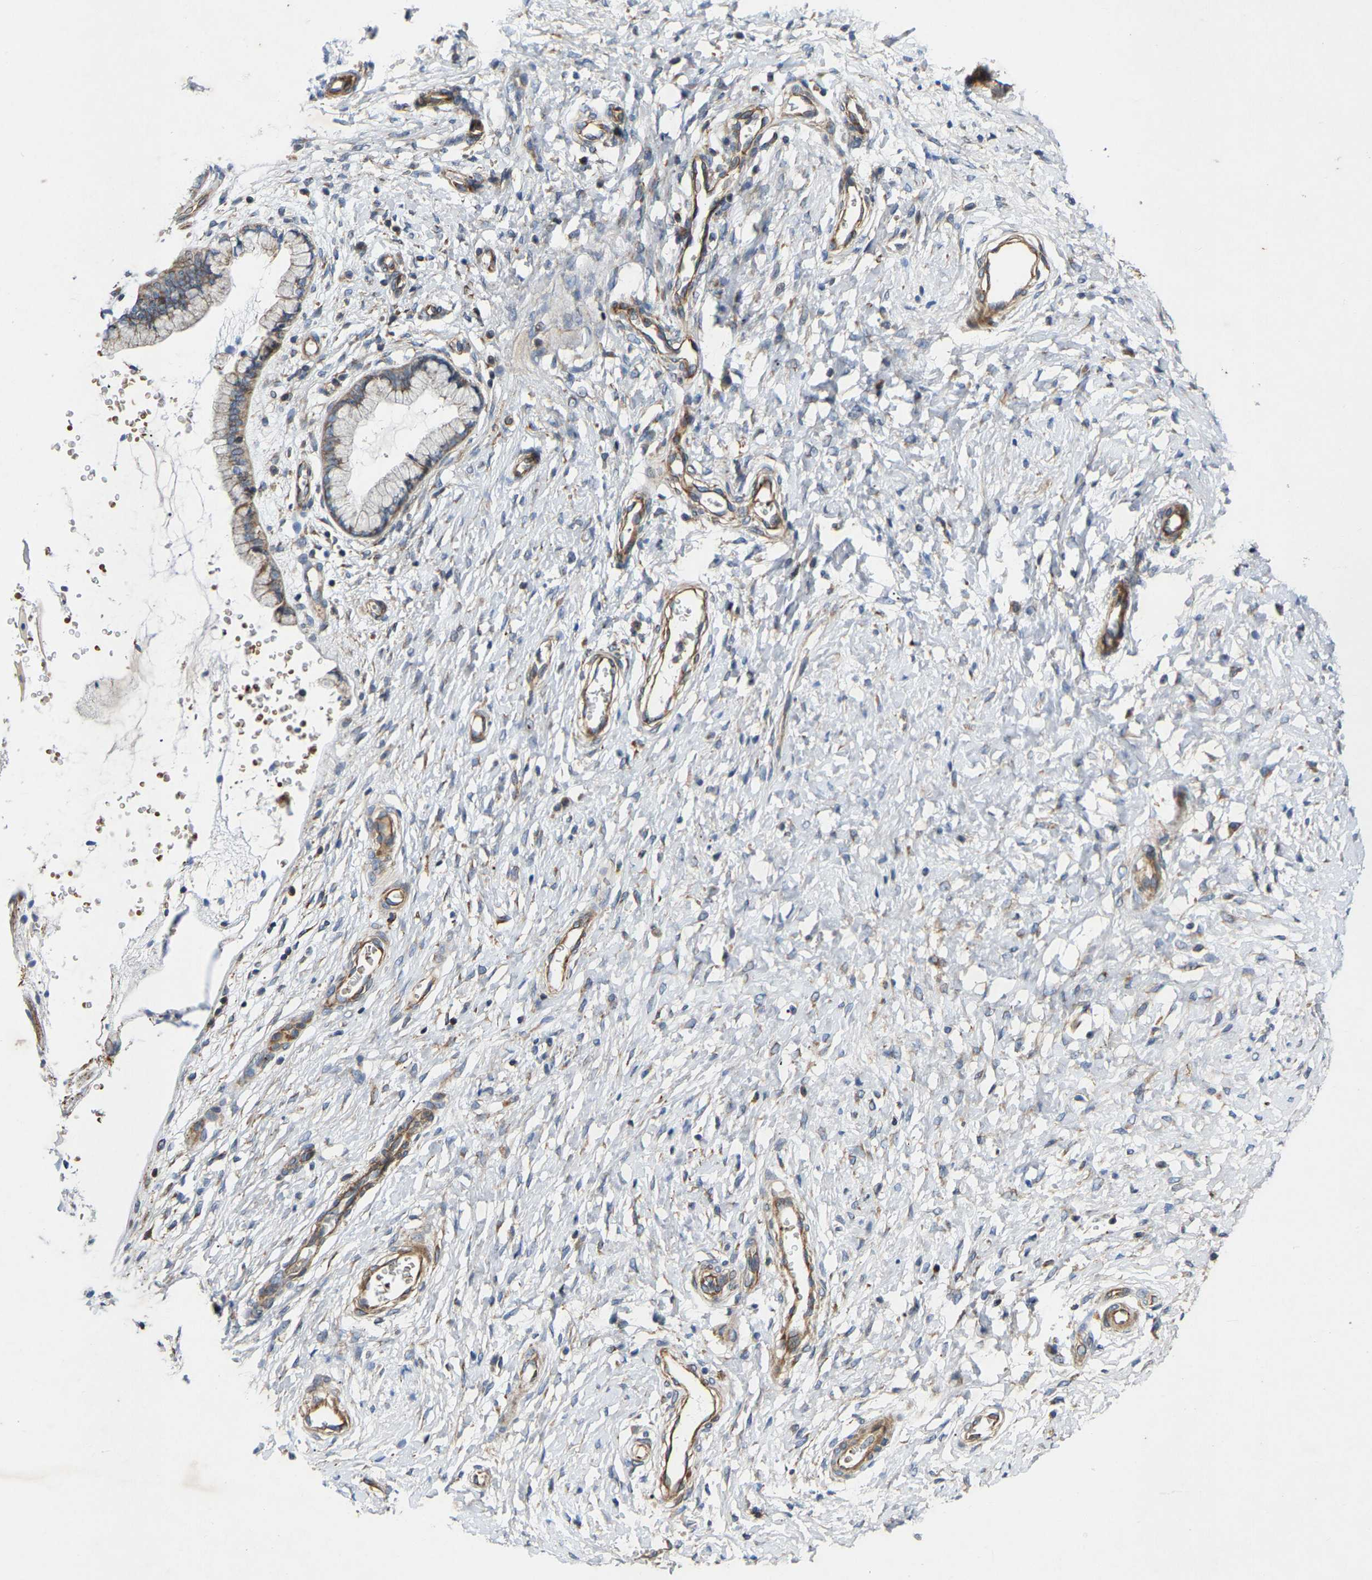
{"staining": {"intensity": "weak", "quantity": "<25%", "location": "cytoplasmic/membranous"}, "tissue": "cervix", "cell_type": "Glandular cells", "image_type": "normal", "snomed": [{"axis": "morphology", "description": "Normal tissue, NOS"}, {"axis": "topography", "description": "Cervix"}], "caption": "The image shows no staining of glandular cells in normal cervix. Nuclei are stained in blue.", "gene": "TOR1B", "patient": {"sex": "female", "age": 55}}